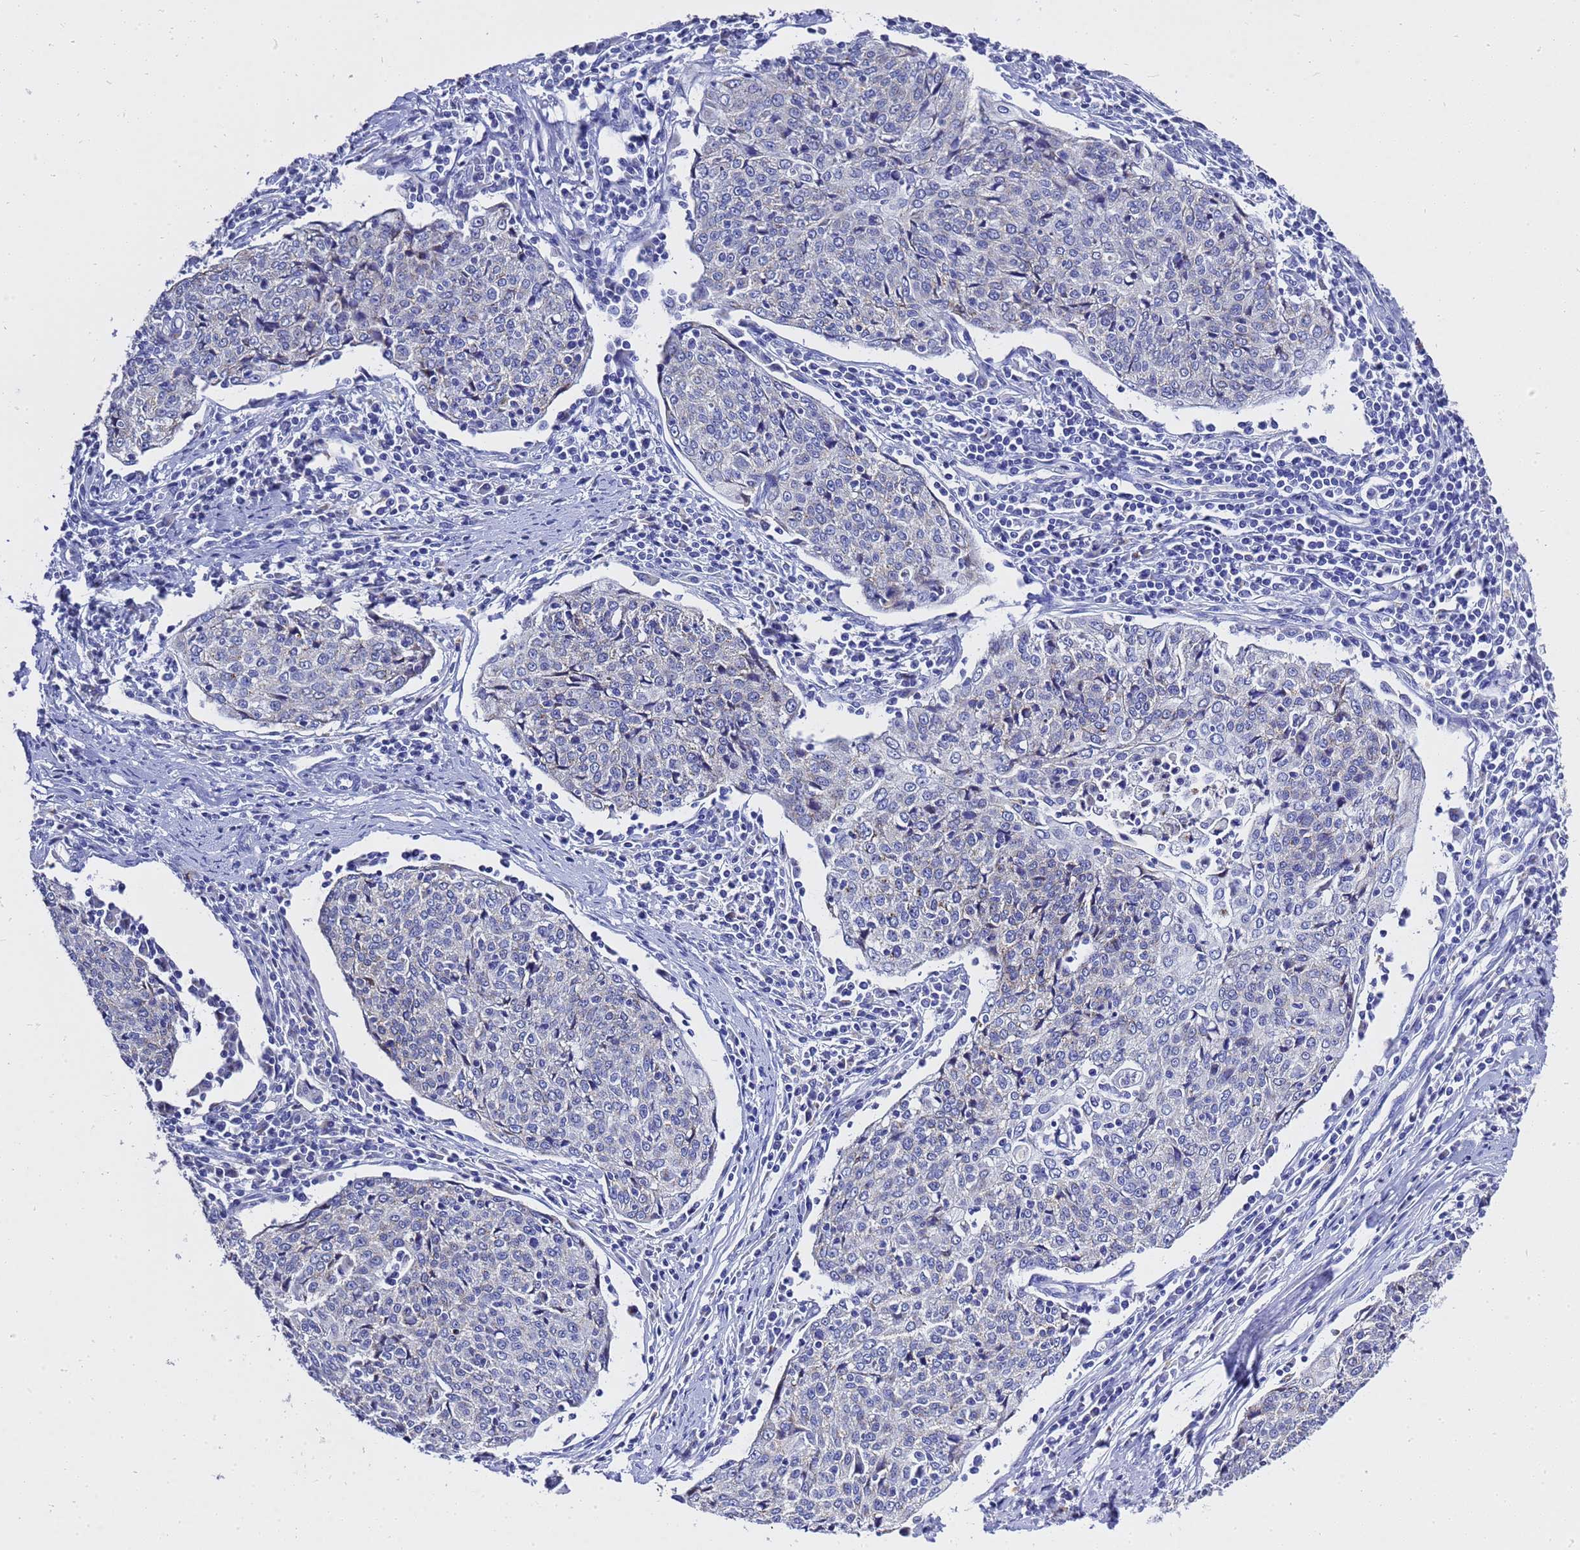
{"staining": {"intensity": "negative", "quantity": "none", "location": "none"}, "tissue": "cervical cancer", "cell_type": "Tumor cells", "image_type": "cancer", "snomed": [{"axis": "morphology", "description": "Squamous cell carcinoma, NOS"}, {"axis": "topography", "description": "Cervix"}], "caption": "DAB (3,3'-diaminobenzidine) immunohistochemical staining of cervical cancer (squamous cell carcinoma) exhibits no significant expression in tumor cells.", "gene": "OR52E2", "patient": {"sex": "female", "age": 48}}